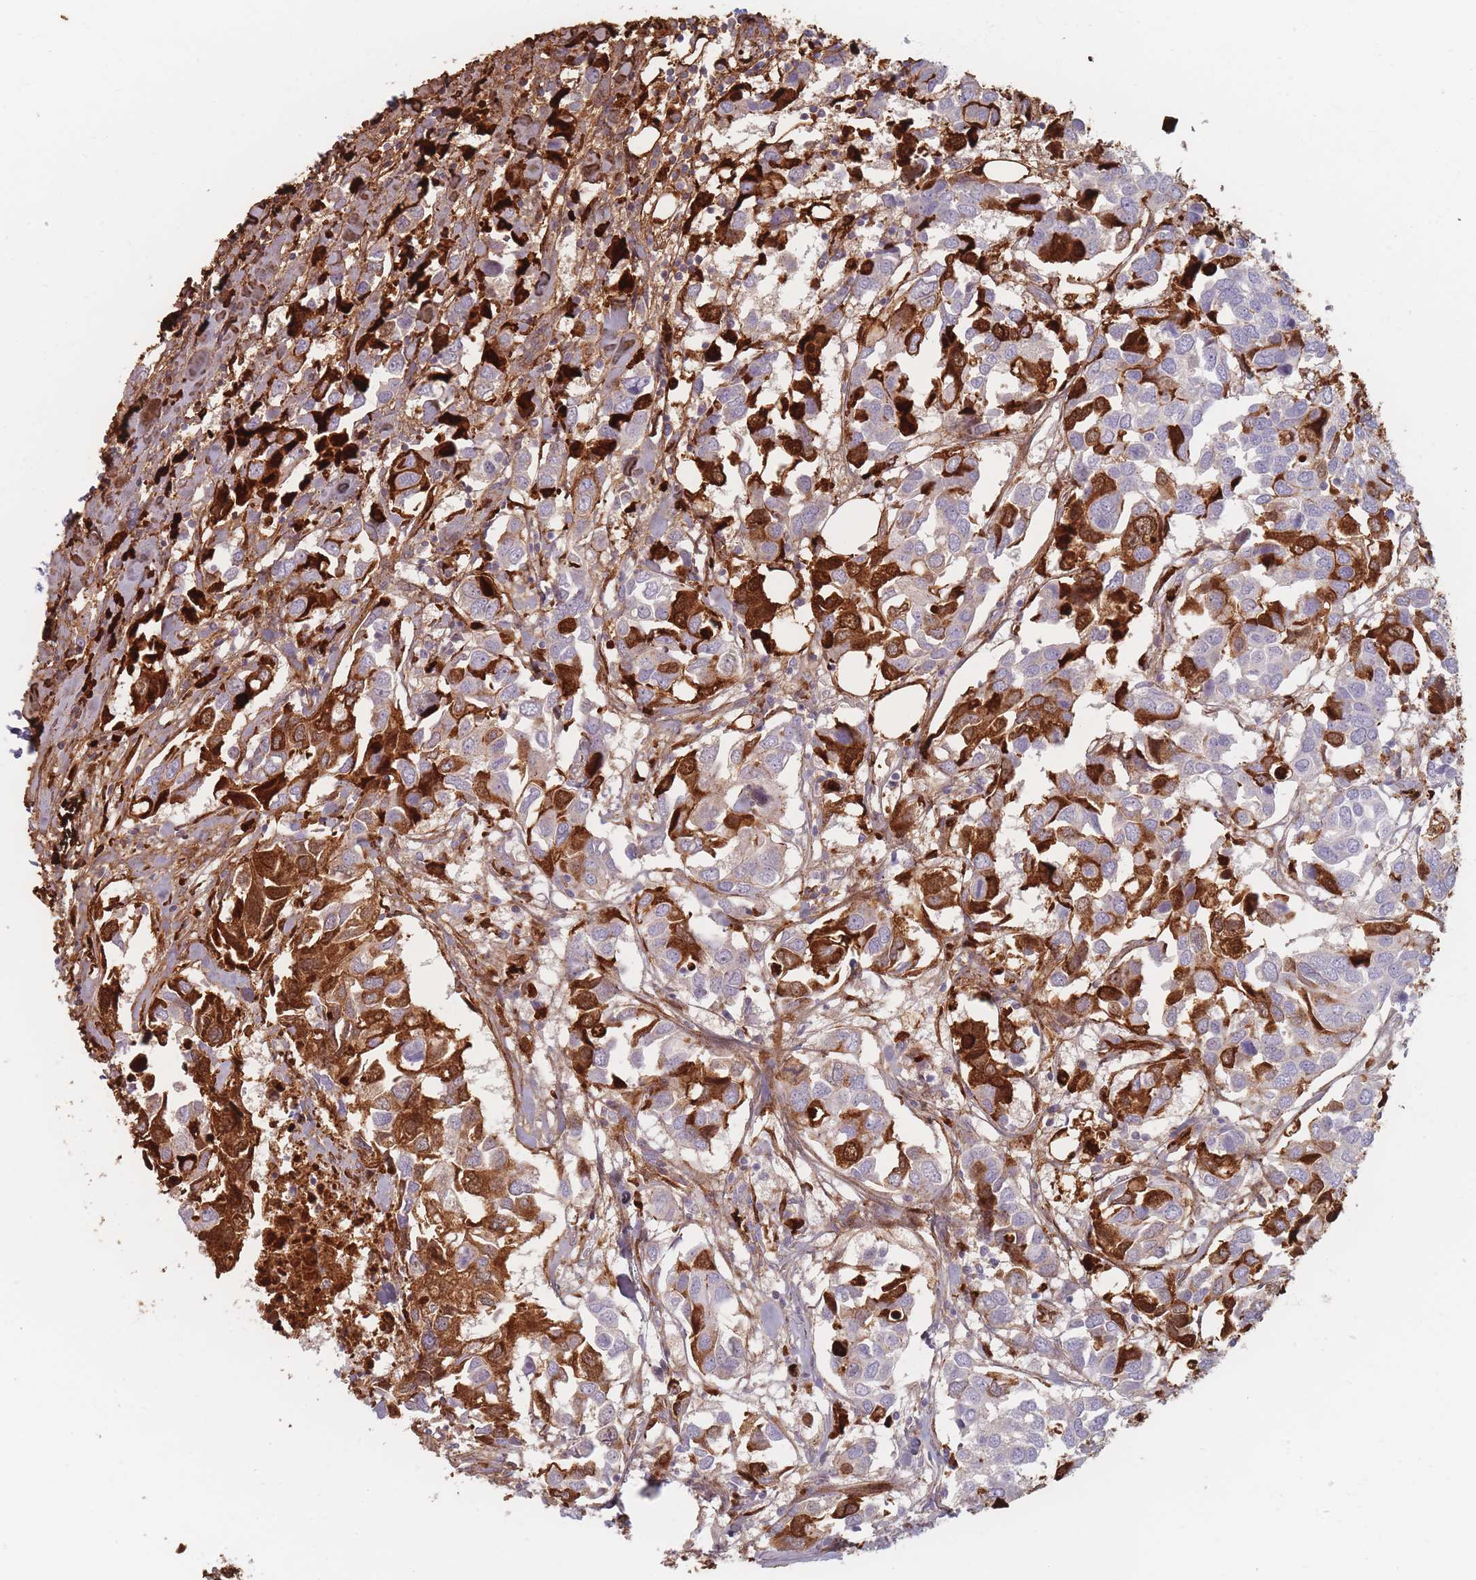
{"staining": {"intensity": "strong", "quantity": "25%-75%", "location": "cytoplasmic/membranous"}, "tissue": "breast cancer", "cell_type": "Tumor cells", "image_type": "cancer", "snomed": [{"axis": "morphology", "description": "Duct carcinoma"}, {"axis": "topography", "description": "Breast"}], "caption": "Breast cancer (invasive ductal carcinoma) stained for a protein displays strong cytoplasmic/membranous positivity in tumor cells.", "gene": "SLC2A6", "patient": {"sex": "female", "age": 83}}